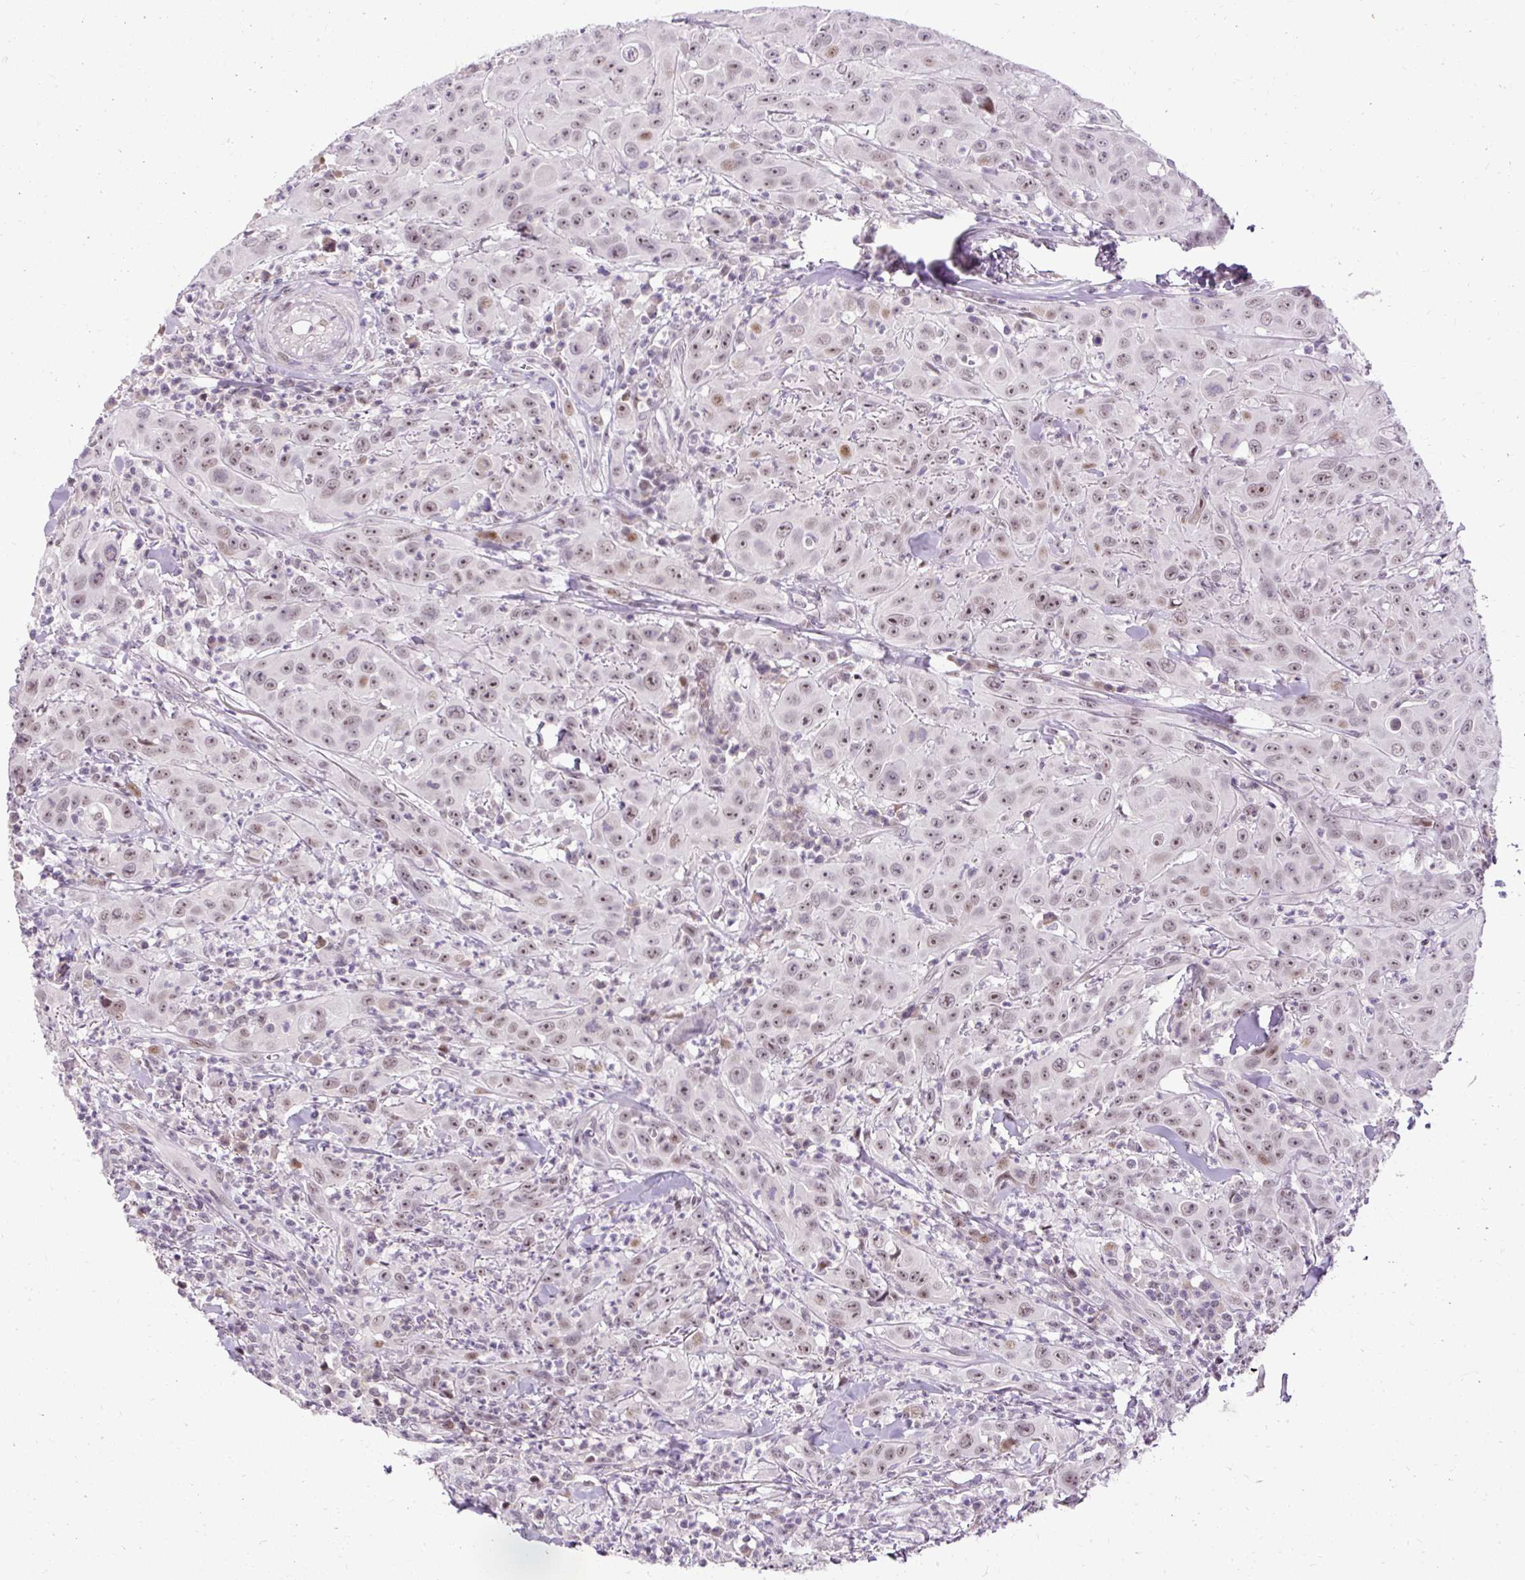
{"staining": {"intensity": "moderate", "quantity": ">75%", "location": "nuclear"}, "tissue": "head and neck cancer", "cell_type": "Tumor cells", "image_type": "cancer", "snomed": [{"axis": "morphology", "description": "Squamous cell carcinoma, NOS"}, {"axis": "topography", "description": "Skin"}, {"axis": "topography", "description": "Head-Neck"}], "caption": "A histopathology image showing moderate nuclear positivity in about >75% of tumor cells in squamous cell carcinoma (head and neck), as visualized by brown immunohistochemical staining.", "gene": "ARHGEF18", "patient": {"sex": "male", "age": 80}}